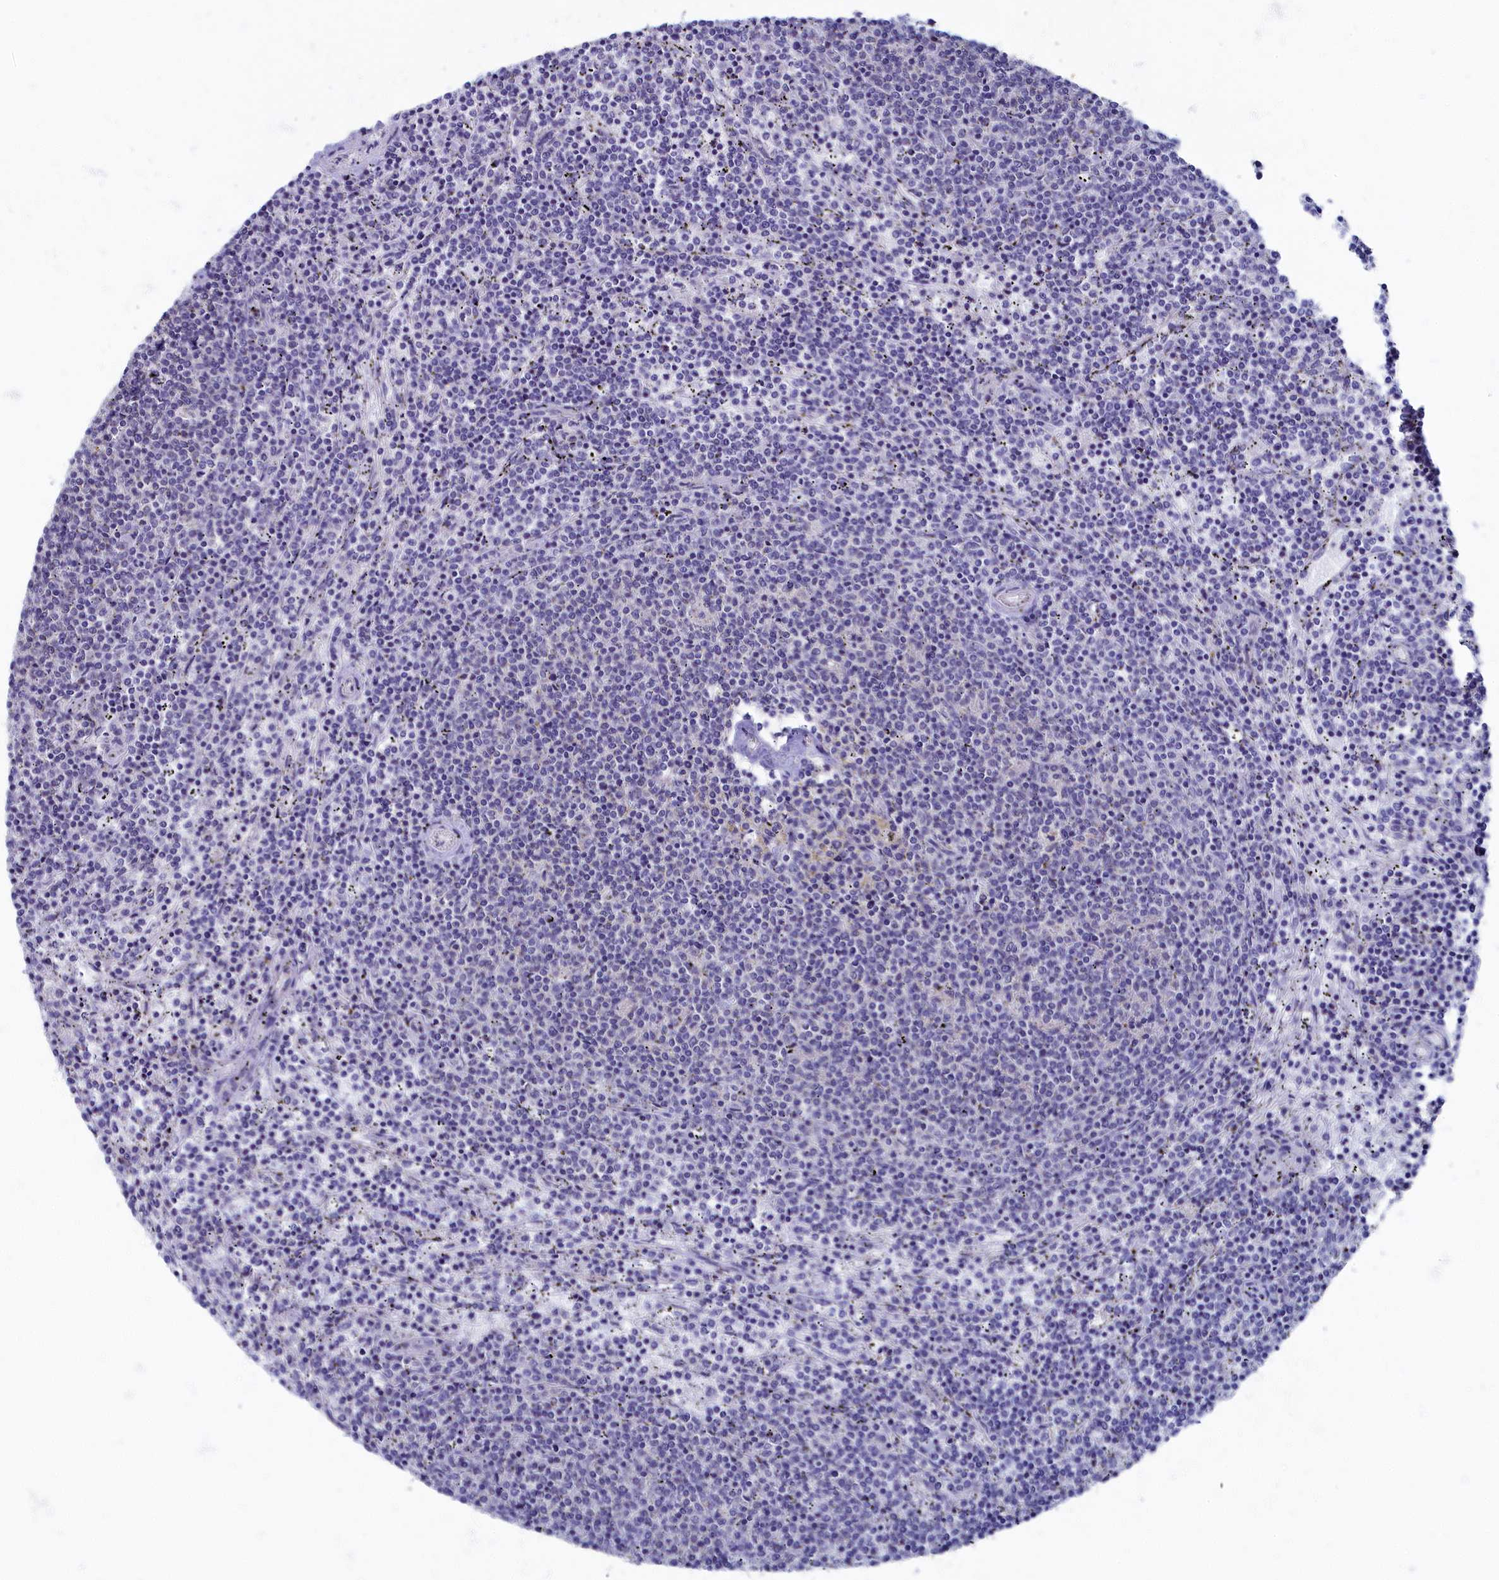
{"staining": {"intensity": "negative", "quantity": "none", "location": "none"}, "tissue": "lymphoma", "cell_type": "Tumor cells", "image_type": "cancer", "snomed": [{"axis": "morphology", "description": "Malignant lymphoma, non-Hodgkin's type, Low grade"}, {"axis": "topography", "description": "Spleen"}], "caption": "An IHC image of low-grade malignant lymphoma, non-Hodgkin's type is shown. There is no staining in tumor cells of low-grade malignant lymphoma, non-Hodgkin's type.", "gene": "OCIAD2", "patient": {"sex": "female", "age": 50}}